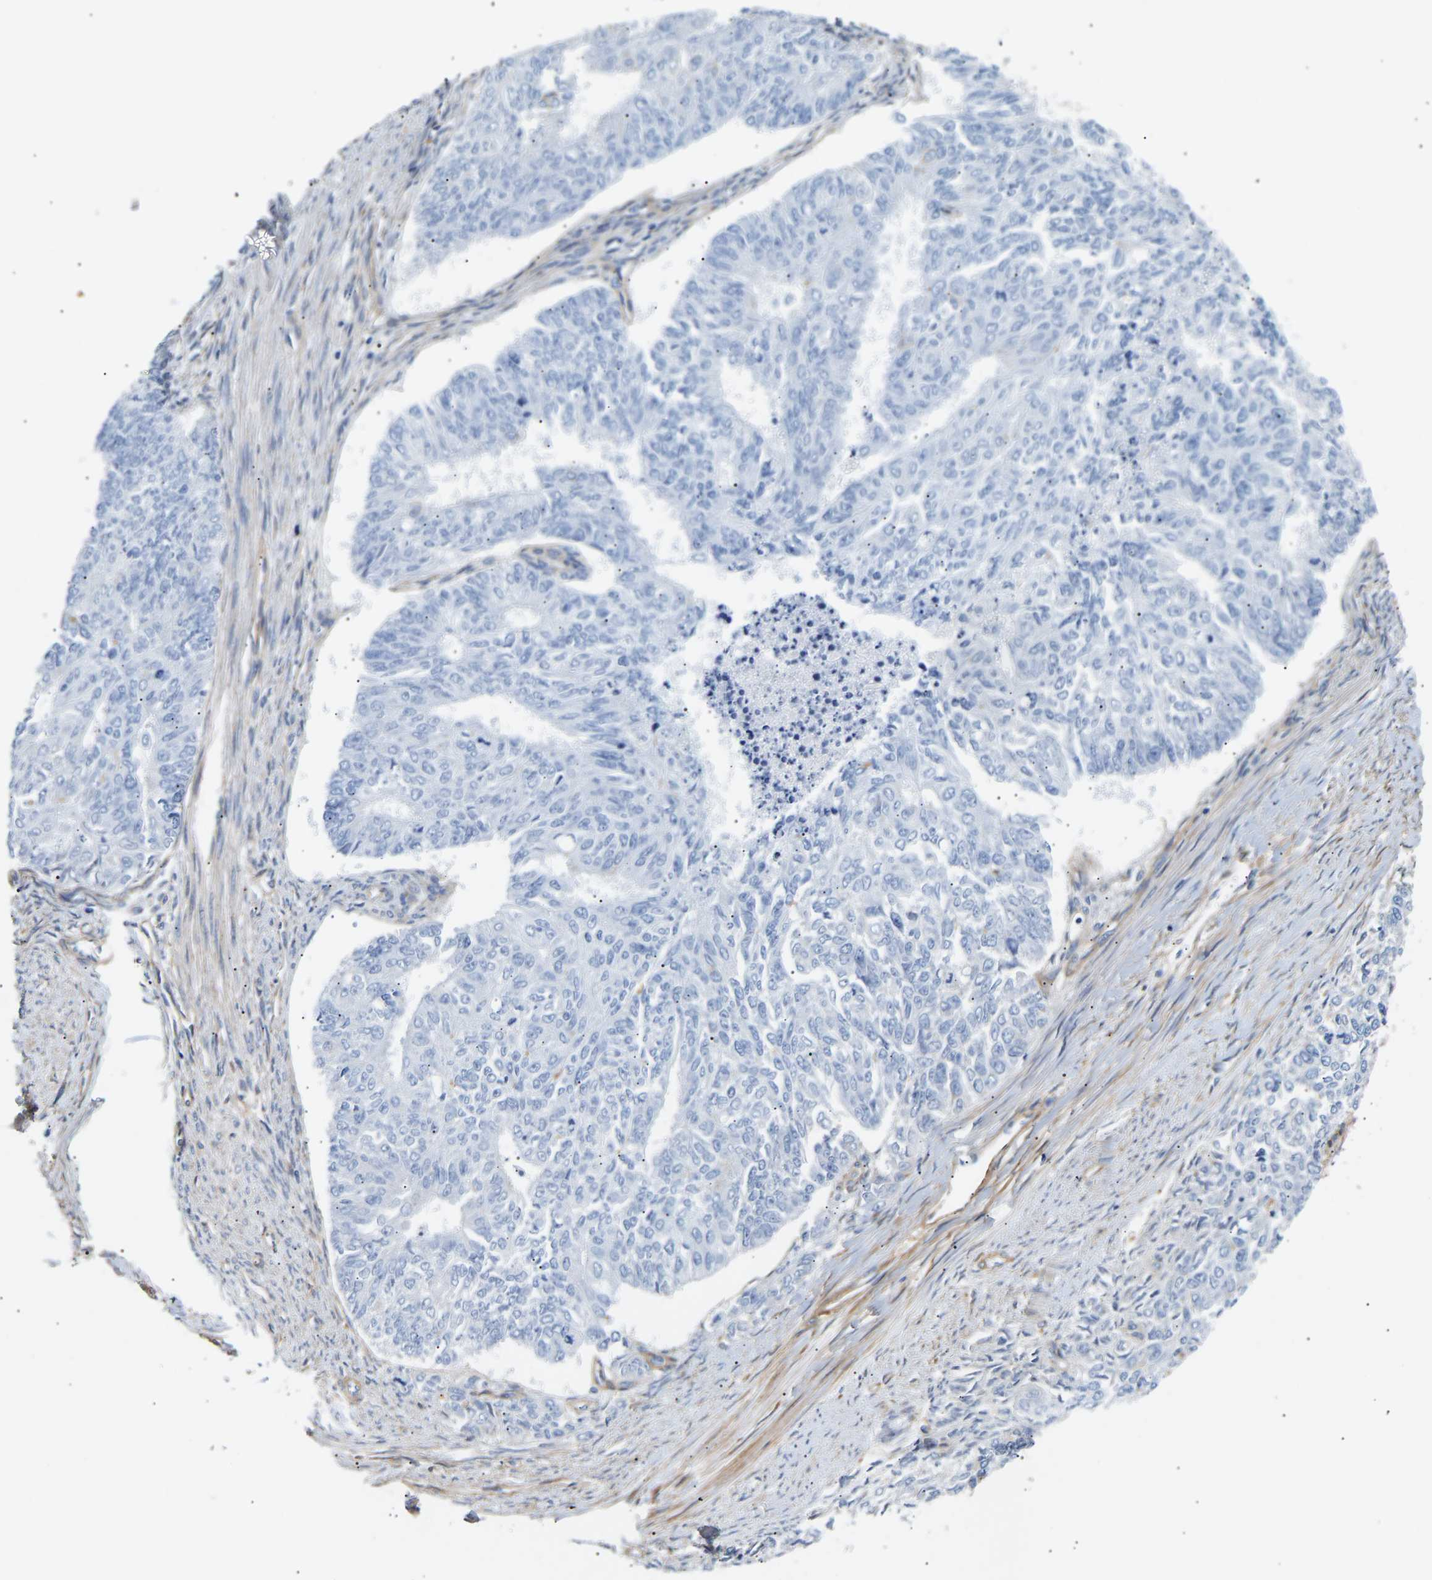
{"staining": {"intensity": "negative", "quantity": "none", "location": "none"}, "tissue": "endometrial cancer", "cell_type": "Tumor cells", "image_type": "cancer", "snomed": [{"axis": "morphology", "description": "Adenocarcinoma, NOS"}, {"axis": "topography", "description": "Endometrium"}], "caption": "There is no significant expression in tumor cells of endometrial cancer (adenocarcinoma).", "gene": "IGFBP7", "patient": {"sex": "female", "age": 32}}